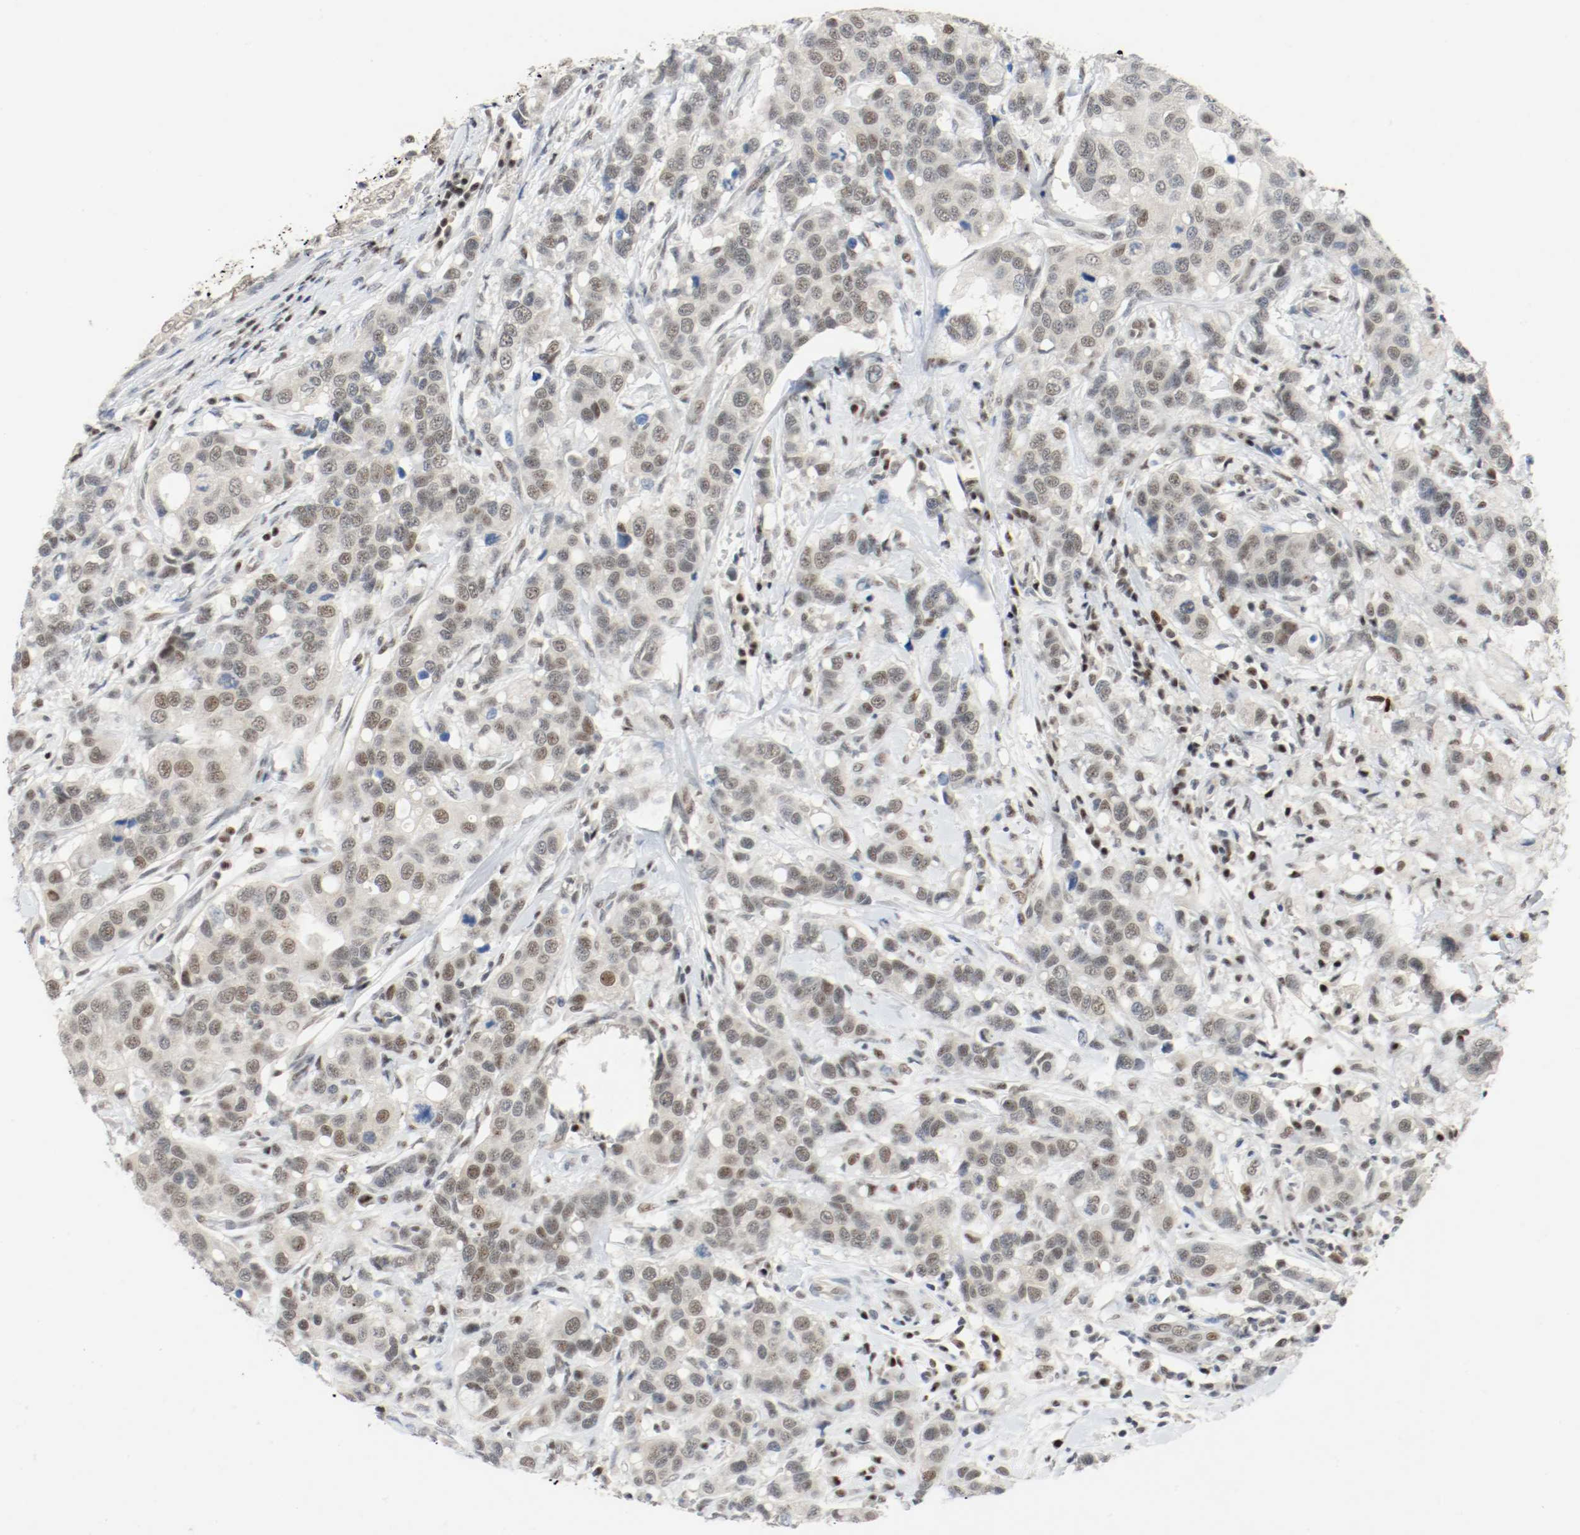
{"staining": {"intensity": "weak", "quantity": "25%-75%", "location": "nuclear"}, "tissue": "breast cancer", "cell_type": "Tumor cells", "image_type": "cancer", "snomed": [{"axis": "morphology", "description": "Duct carcinoma"}, {"axis": "topography", "description": "Breast"}], "caption": "A low amount of weak nuclear positivity is present in about 25%-75% of tumor cells in breast cancer (infiltrating ductal carcinoma) tissue.", "gene": "ASH1L", "patient": {"sex": "female", "age": 27}}